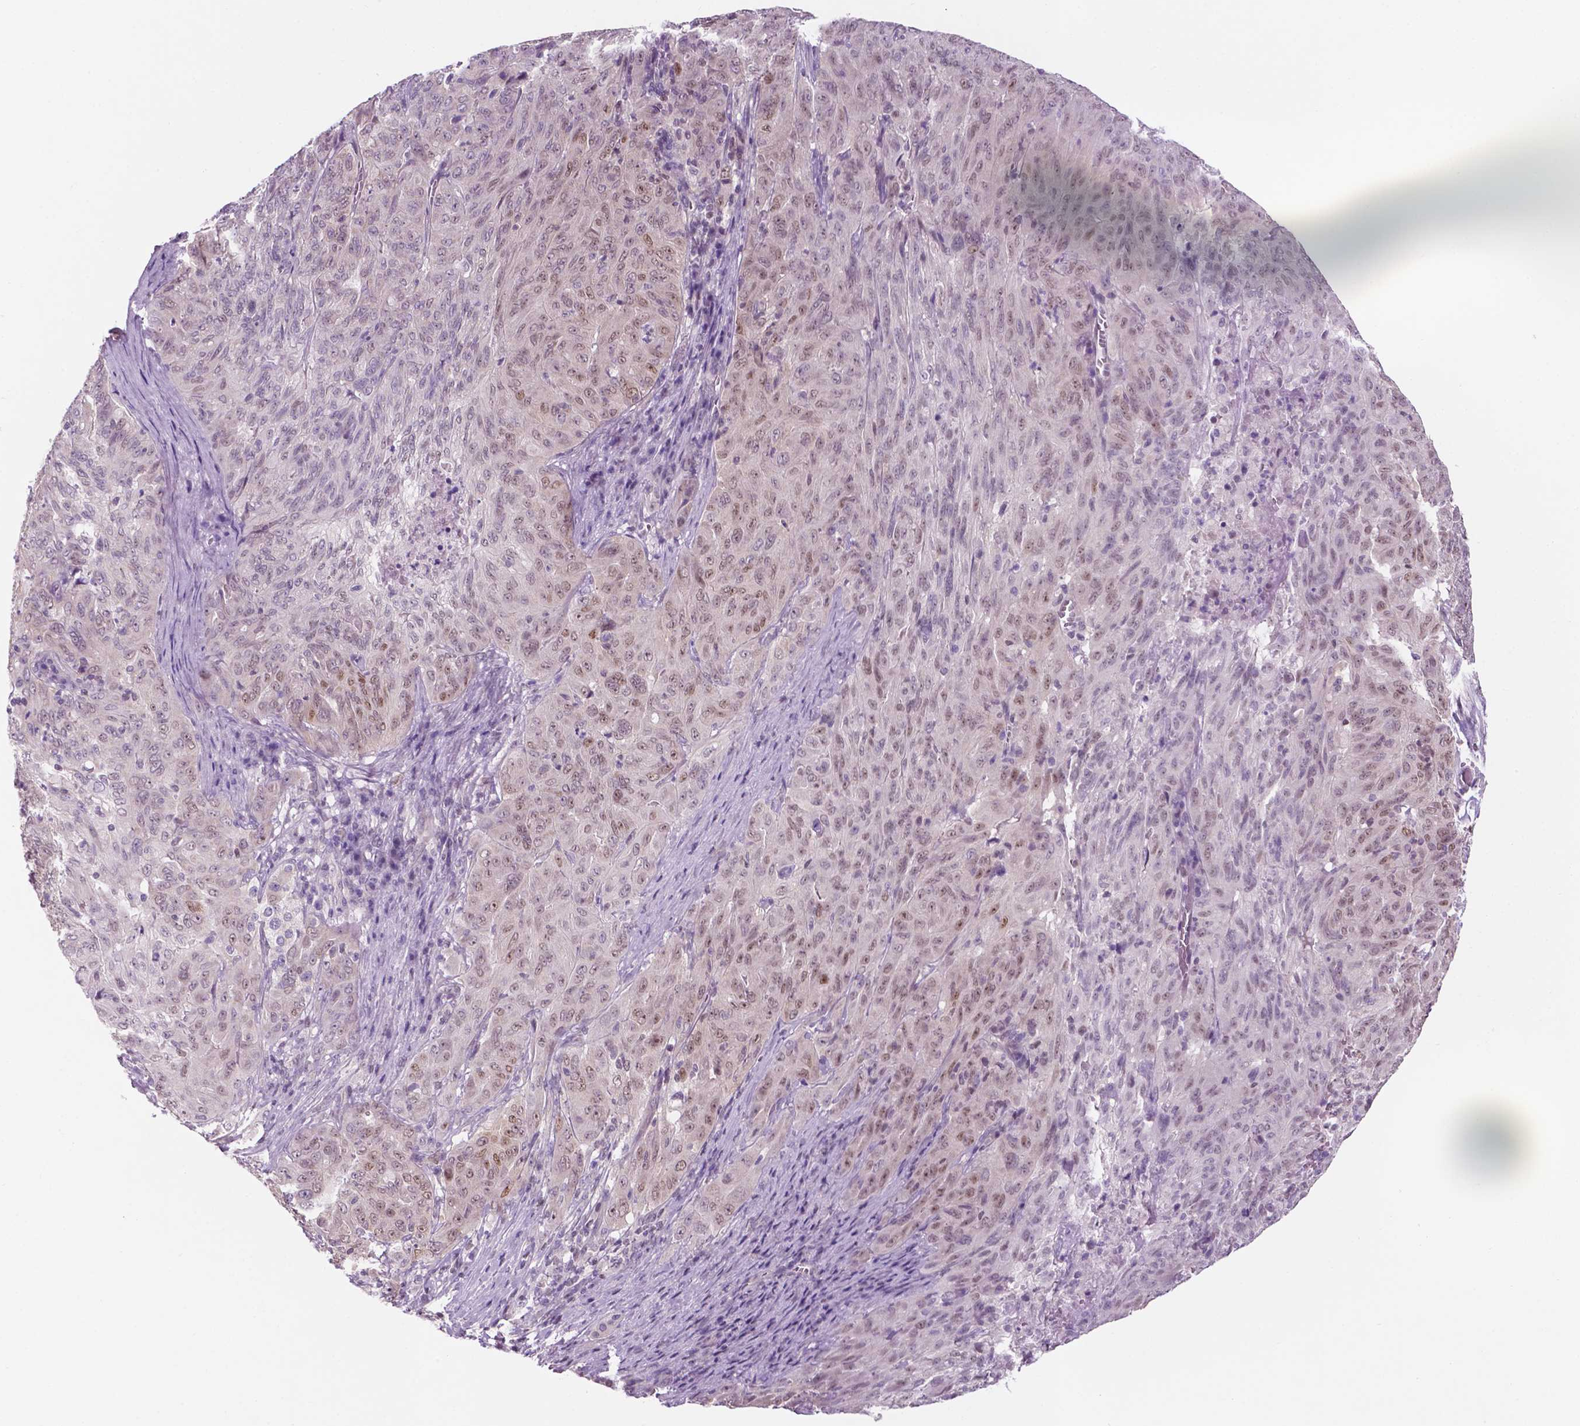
{"staining": {"intensity": "weak", "quantity": "<25%", "location": "nuclear"}, "tissue": "pancreatic cancer", "cell_type": "Tumor cells", "image_type": "cancer", "snomed": [{"axis": "morphology", "description": "Adenocarcinoma, NOS"}, {"axis": "topography", "description": "Pancreas"}], "caption": "Protein analysis of pancreatic cancer (adenocarcinoma) shows no significant expression in tumor cells.", "gene": "FAM50B", "patient": {"sex": "male", "age": 63}}